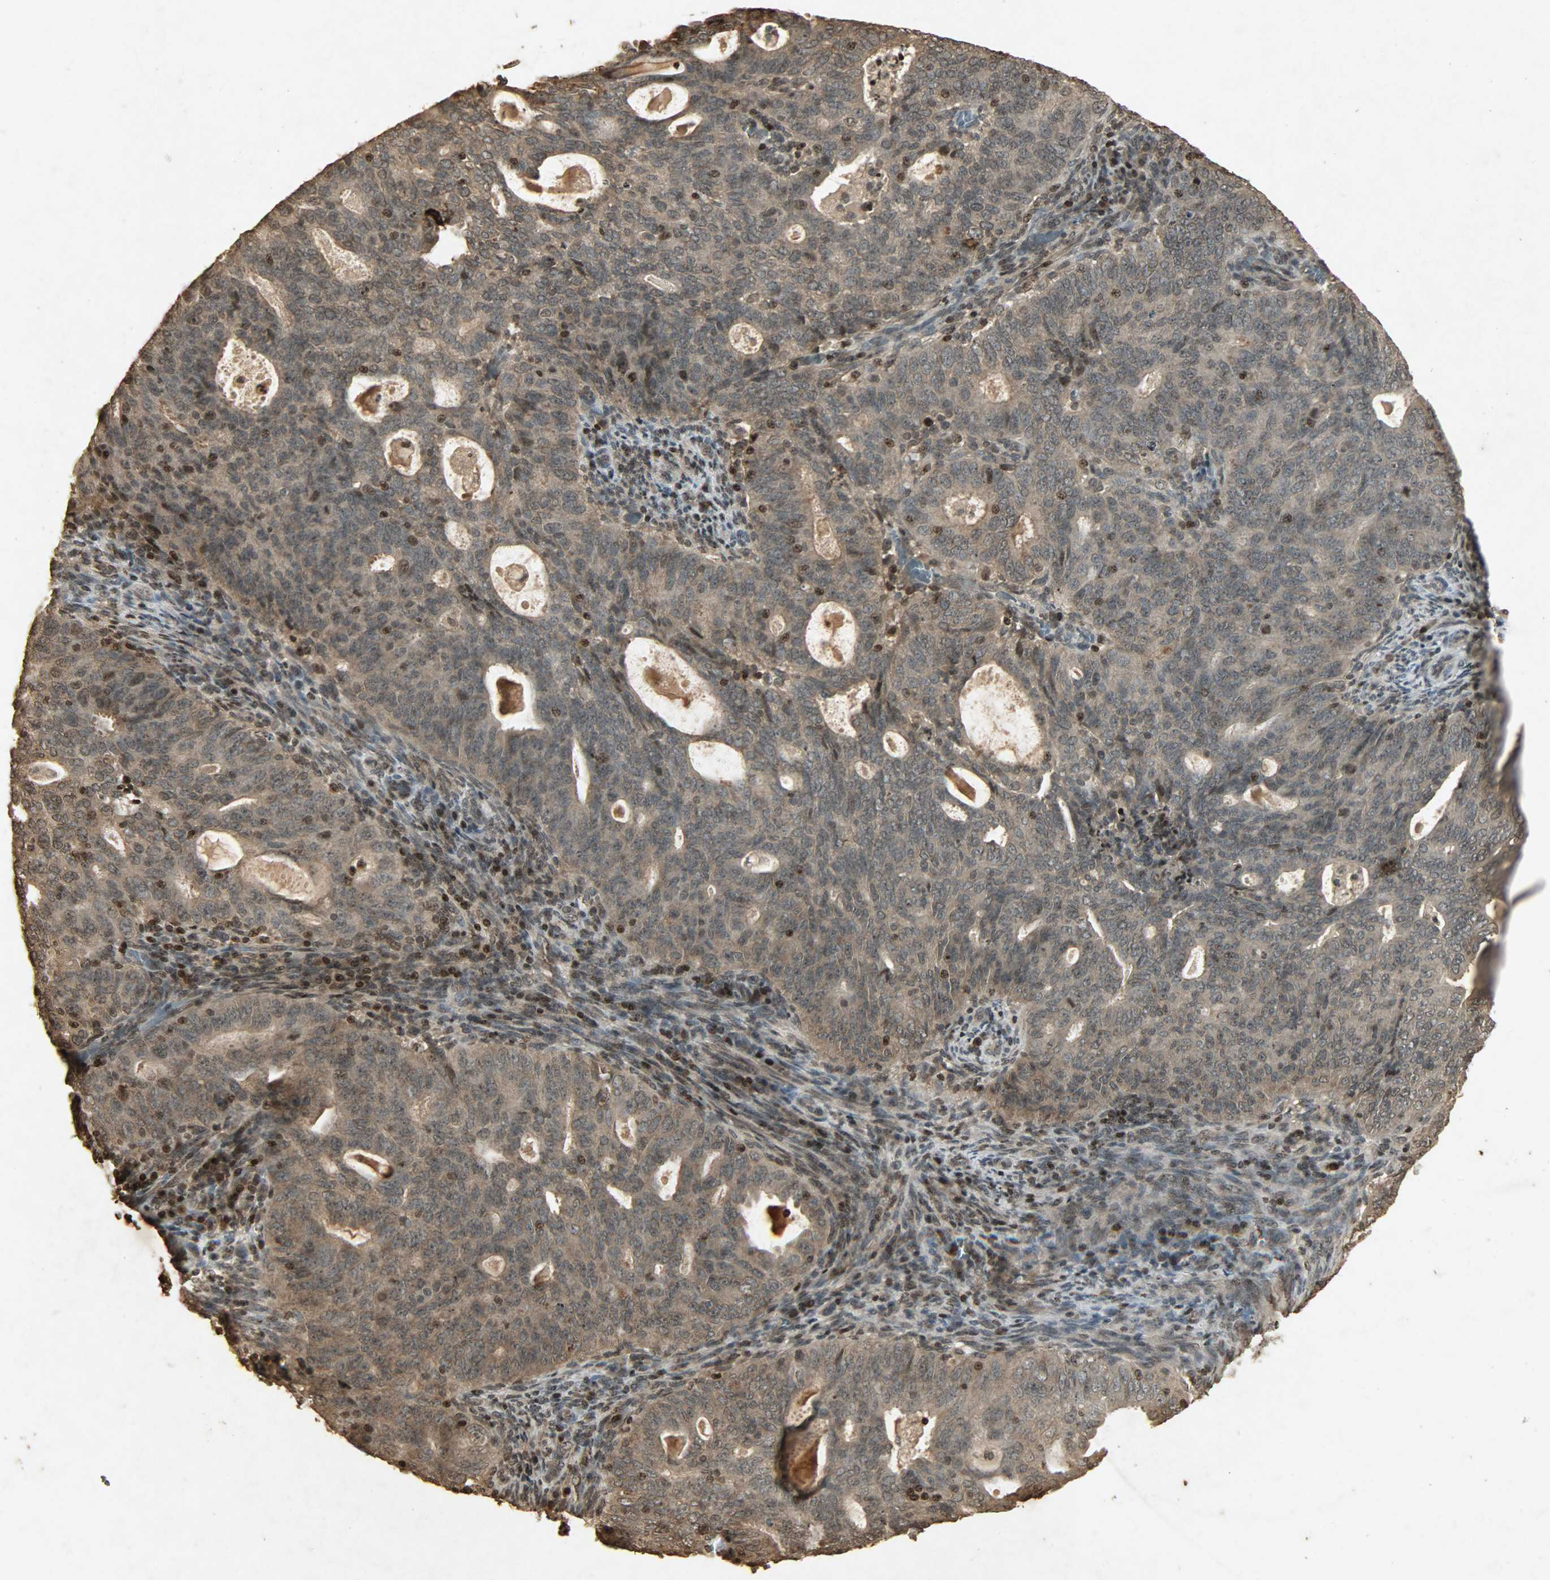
{"staining": {"intensity": "moderate", "quantity": ">75%", "location": "cytoplasmic/membranous,nuclear"}, "tissue": "cervical cancer", "cell_type": "Tumor cells", "image_type": "cancer", "snomed": [{"axis": "morphology", "description": "Adenocarcinoma, NOS"}, {"axis": "topography", "description": "Cervix"}], "caption": "Tumor cells display medium levels of moderate cytoplasmic/membranous and nuclear staining in about >75% of cells in human cervical adenocarcinoma.", "gene": "PPP3R1", "patient": {"sex": "female", "age": 44}}